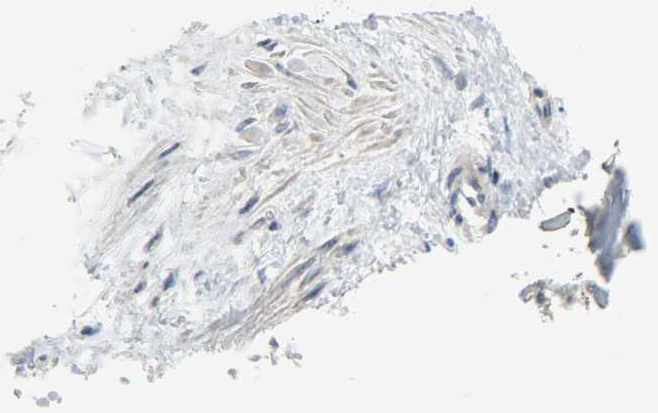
{"staining": {"intensity": "moderate", "quantity": "25%-75%", "location": "cytoplasmic/membranous"}, "tissue": "smooth muscle", "cell_type": "Smooth muscle cells", "image_type": "normal", "snomed": [{"axis": "morphology", "description": "Normal tissue, NOS"}, {"axis": "topography", "description": "Smooth muscle"}, {"axis": "topography", "description": "Uterus"}], "caption": "This is a photomicrograph of IHC staining of benign smooth muscle, which shows moderate staining in the cytoplasmic/membranous of smooth muscle cells.", "gene": "TRIM21", "patient": {"sex": "female", "age": 39}}